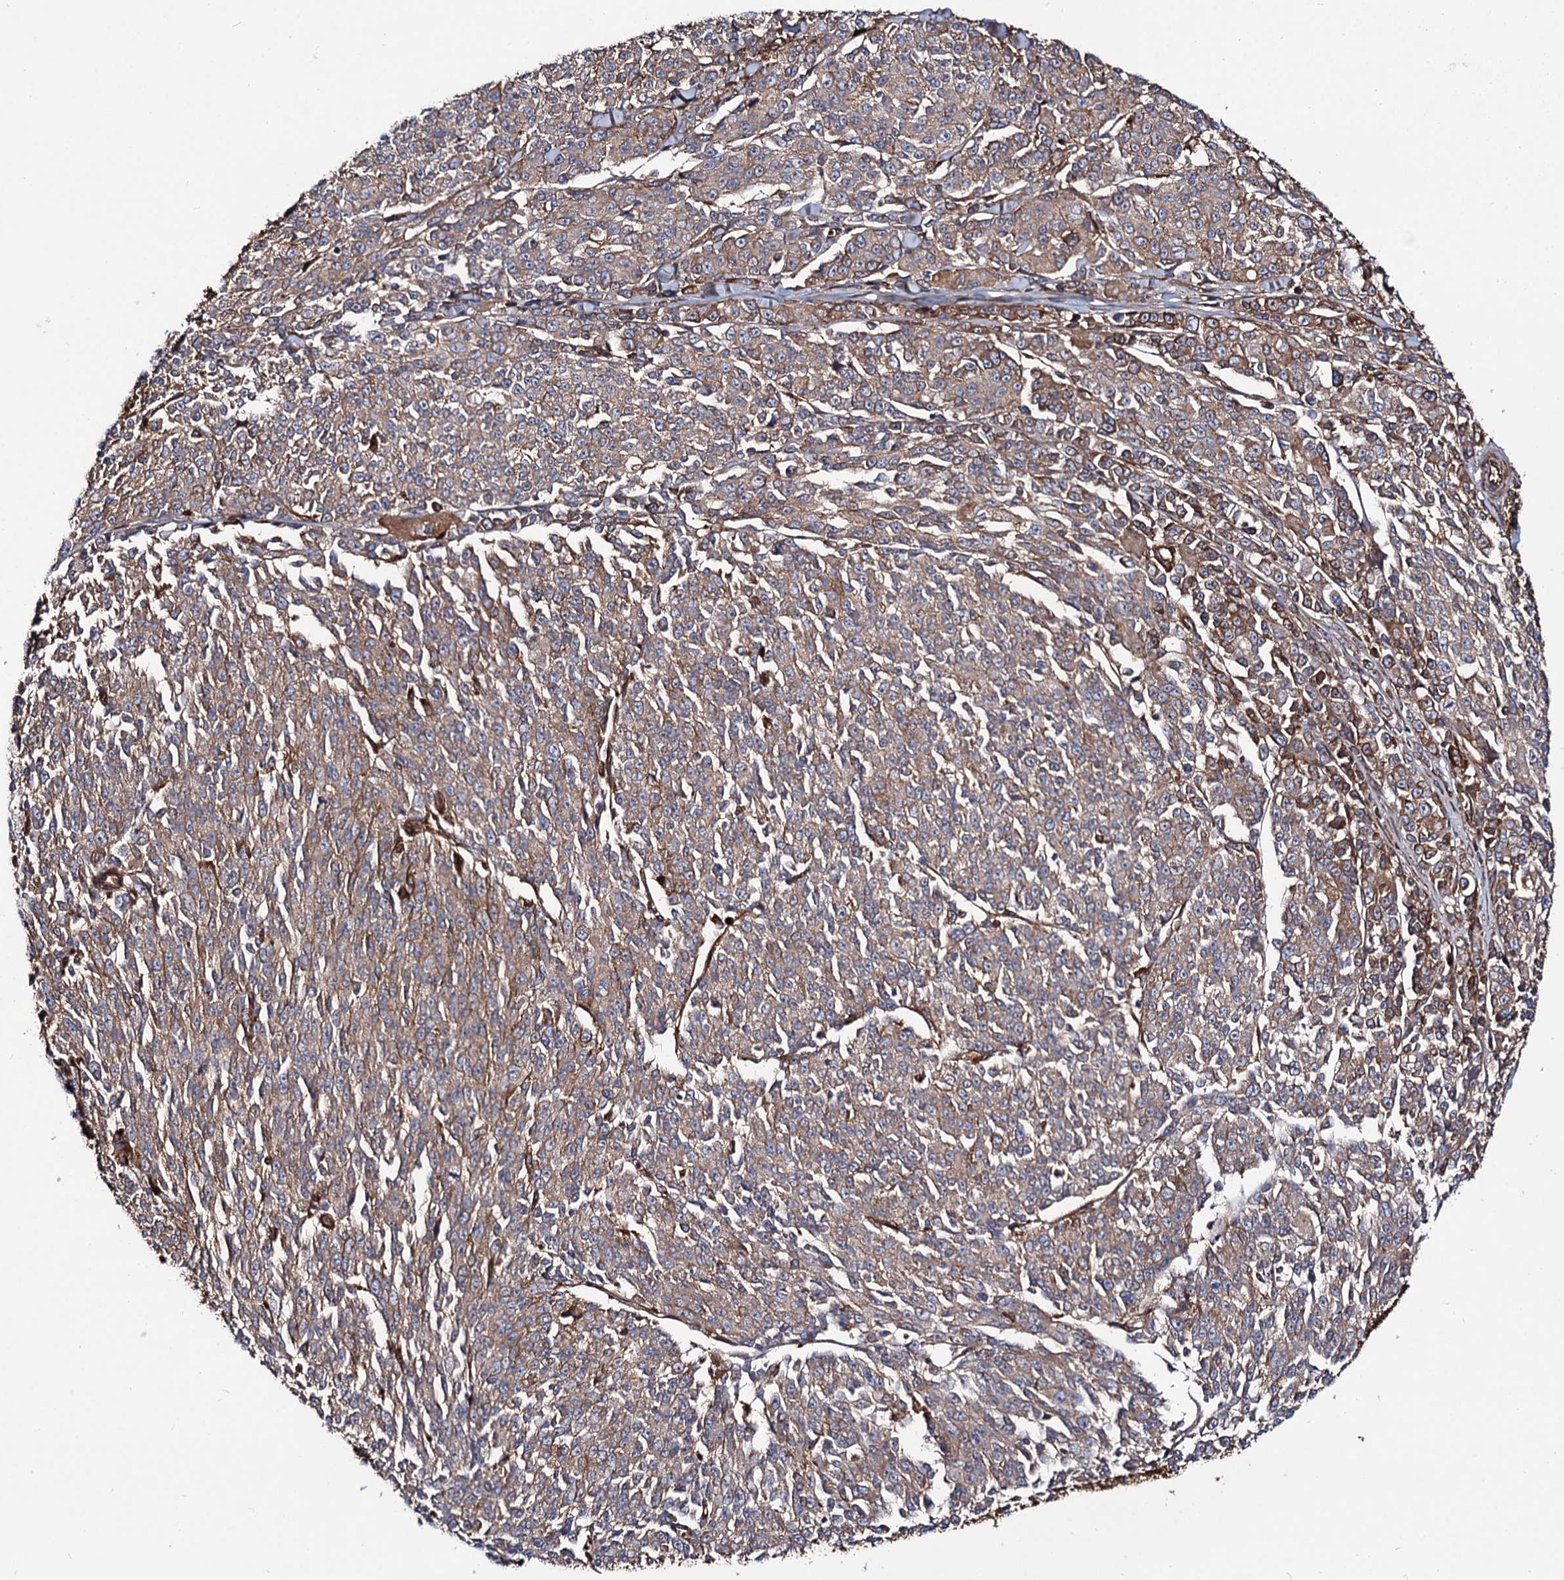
{"staining": {"intensity": "weak", "quantity": ">75%", "location": "cytoplasmic/membranous"}, "tissue": "melanoma", "cell_type": "Tumor cells", "image_type": "cancer", "snomed": [{"axis": "morphology", "description": "Malignant melanoma, NOS"}, {"axis": "topography", "description": "Skin"}], "caption": "Melanoma stained for a protein (brown) demonstrates weak cytoplasmic/membranous positive positivity in about >75% of tumor cells.", "gene": "CIP2A", "patient": {"sex": "female", "age": 52}}